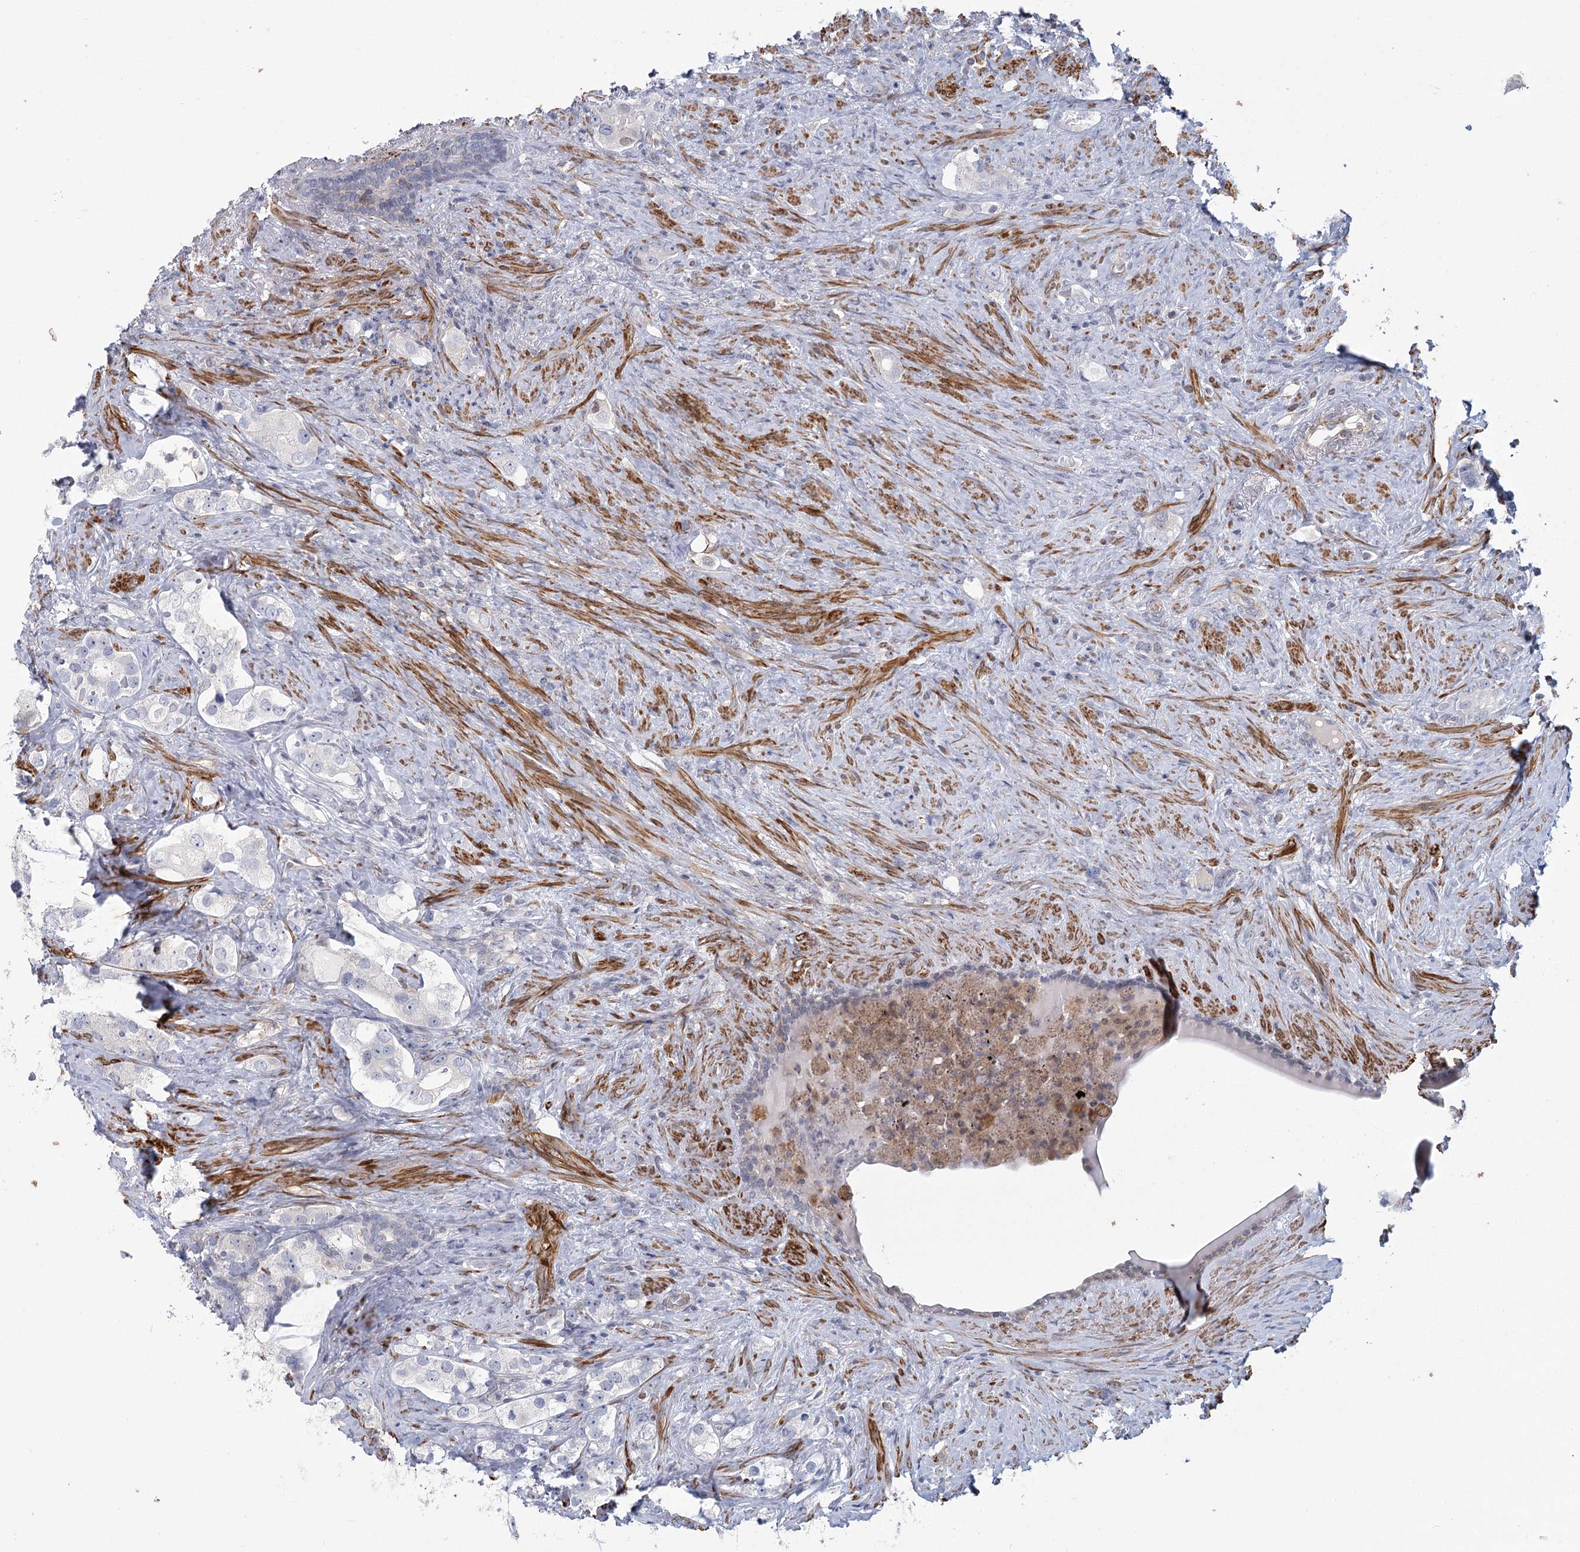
{"staining": {"intensity": "negative", "quantity": "none", "location": "none"}, "tissue": "prostate cancer", "cell_type": "Tumor cells", "image_type": "cancer", "snomed": [{"axis": "morphology", "description": "Adenocarcinoma, High grade"}, {"axis": "topography", "description": "Prostate"}], "caption": "Immunohistochemistry of human high-grade adenocarcinoma (prostate) displays no expression in tumor cells.", "gene": "USP11", "patient": {"sex": "male", "age": 63}}